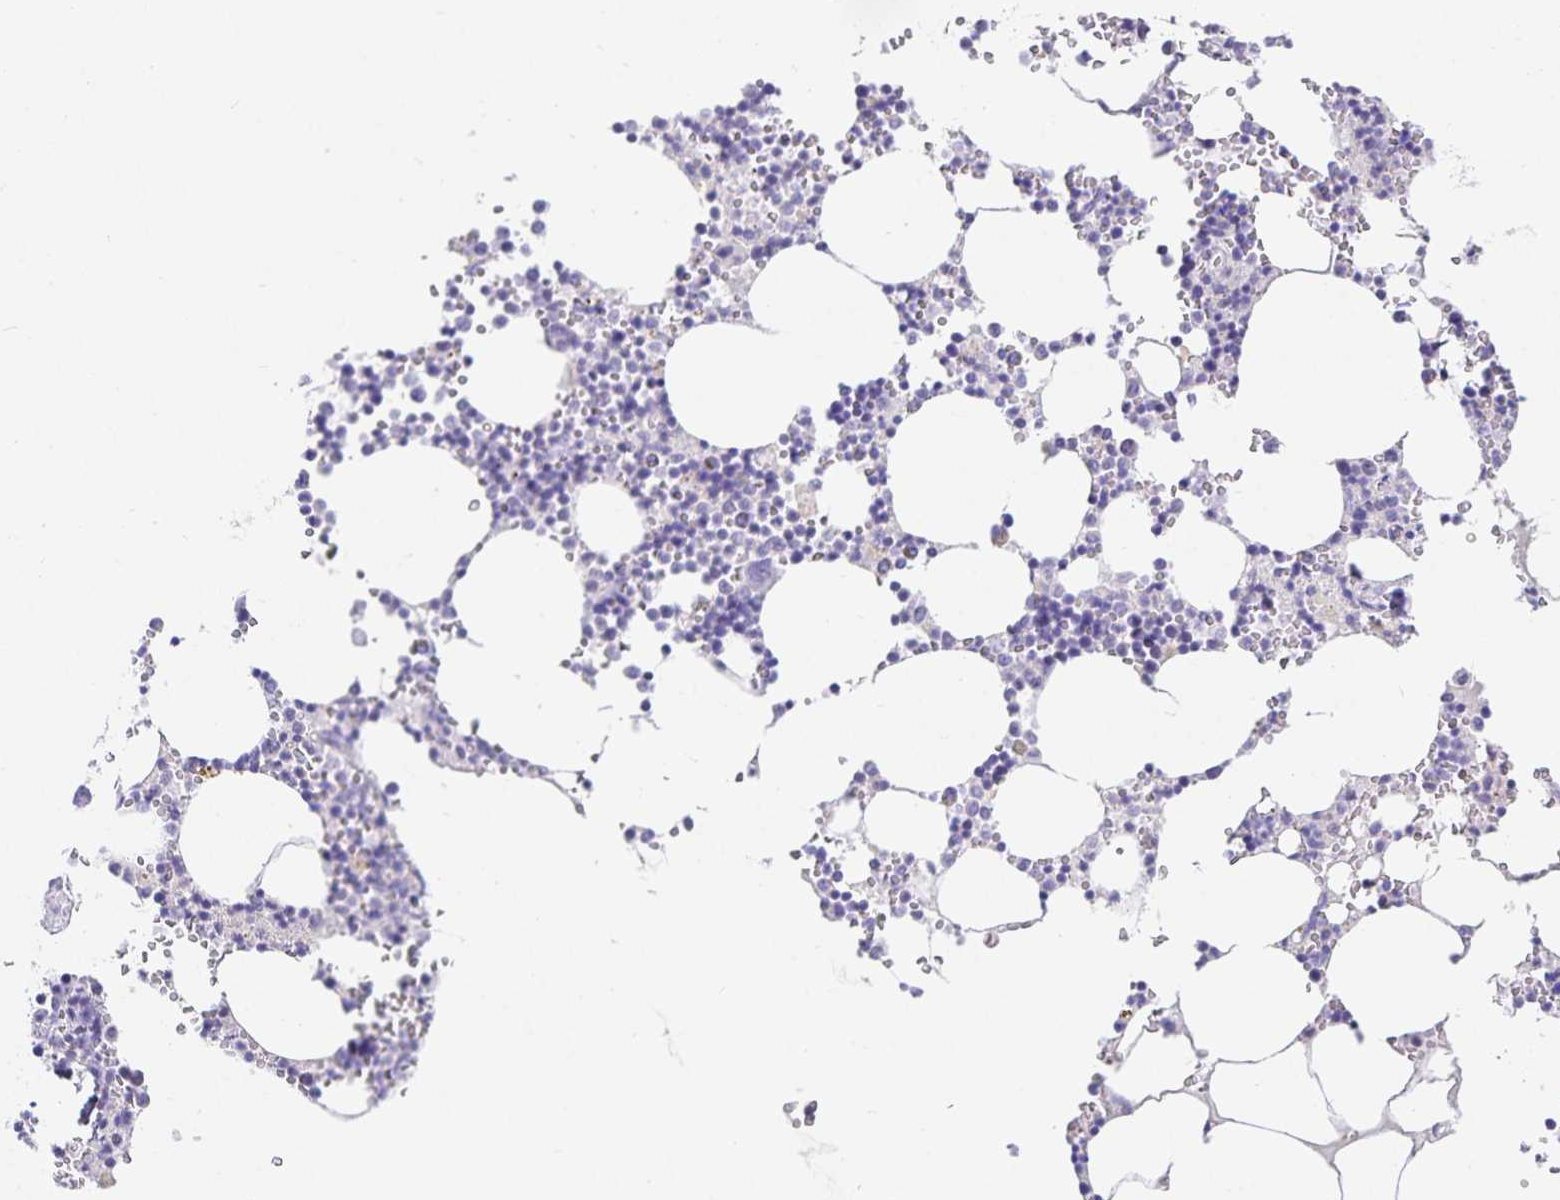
{"staining": {"intensity": "negative", "quantity": "none", "location": "none"}, "tissue": "bone marrow", "cell_type": "Hematopoietic cells", "image_type": "normal", "snomed": [{"axis": "morphology", "description": "Normal tissue, NOS"}, {"axis": "topography", "description": "Bone marrow"}], "caption": "Hematopoietic cells are negative for brown protein staining in benign bone marrow. (Brightfield microscopy of DAB IHC at high magnification).", "gene": "KBTBD13", "patient": {"sex": "male", "age": 54}}